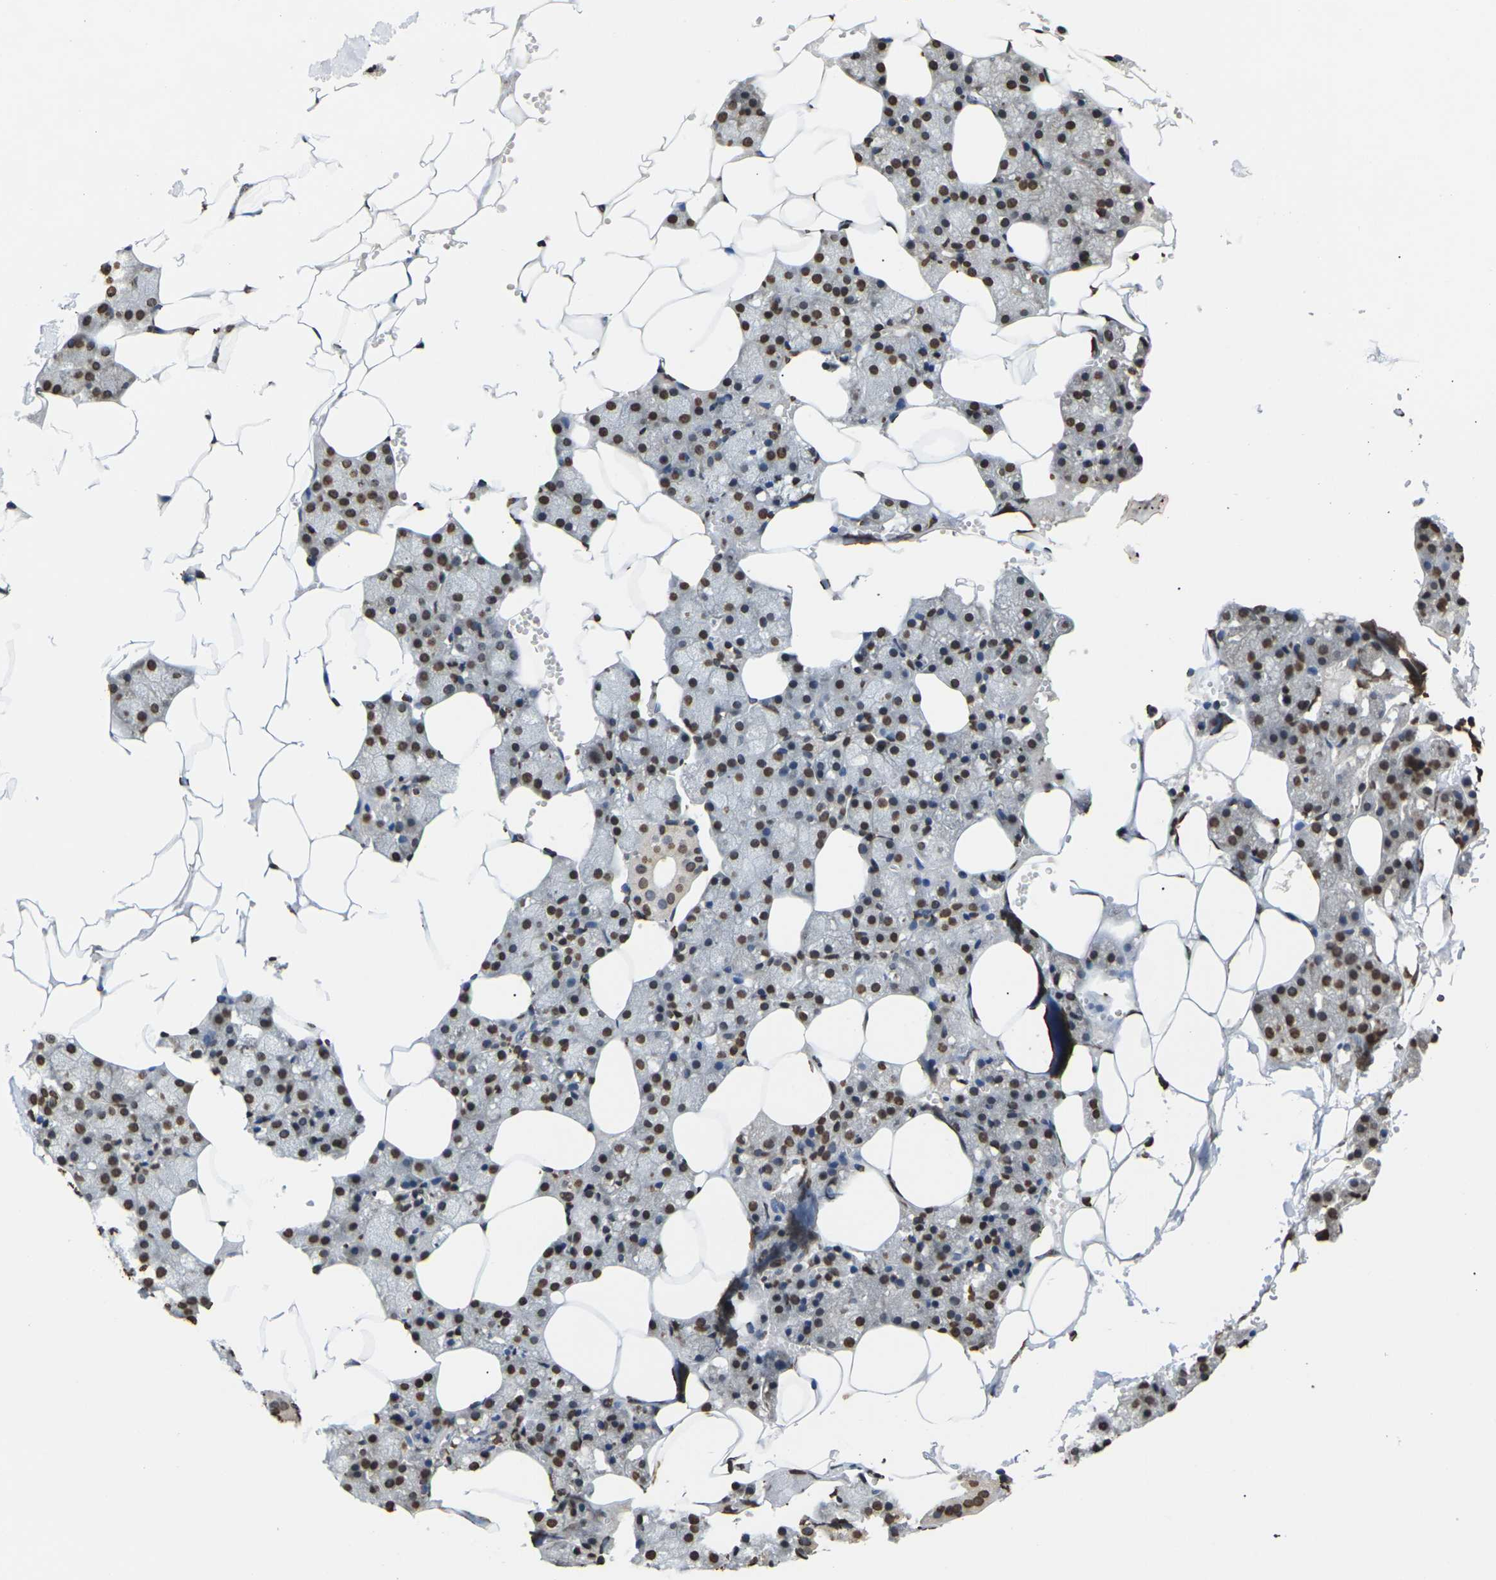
{"staining": {"intensity": "strong", "quantity": ">75%", "location": "cytoplasmic/membranous,nuclear"}, "tissue": "salivary gland", "cell_type": "Glandular cells", "image_type": "normal", "snomed": [{"axis": "morphology", "description": "Normal tissue, NOS"}, {"axis": "topography", "description": "Salivary gland"}], "caption": "A high amount of strong cytoplasmic/membranous,nuclear positivity is seen in about >75% of glandular cells in unremarkable salivary gland.", "gene": "EMSY", "patient": {"sex": "male", "age": 62}}